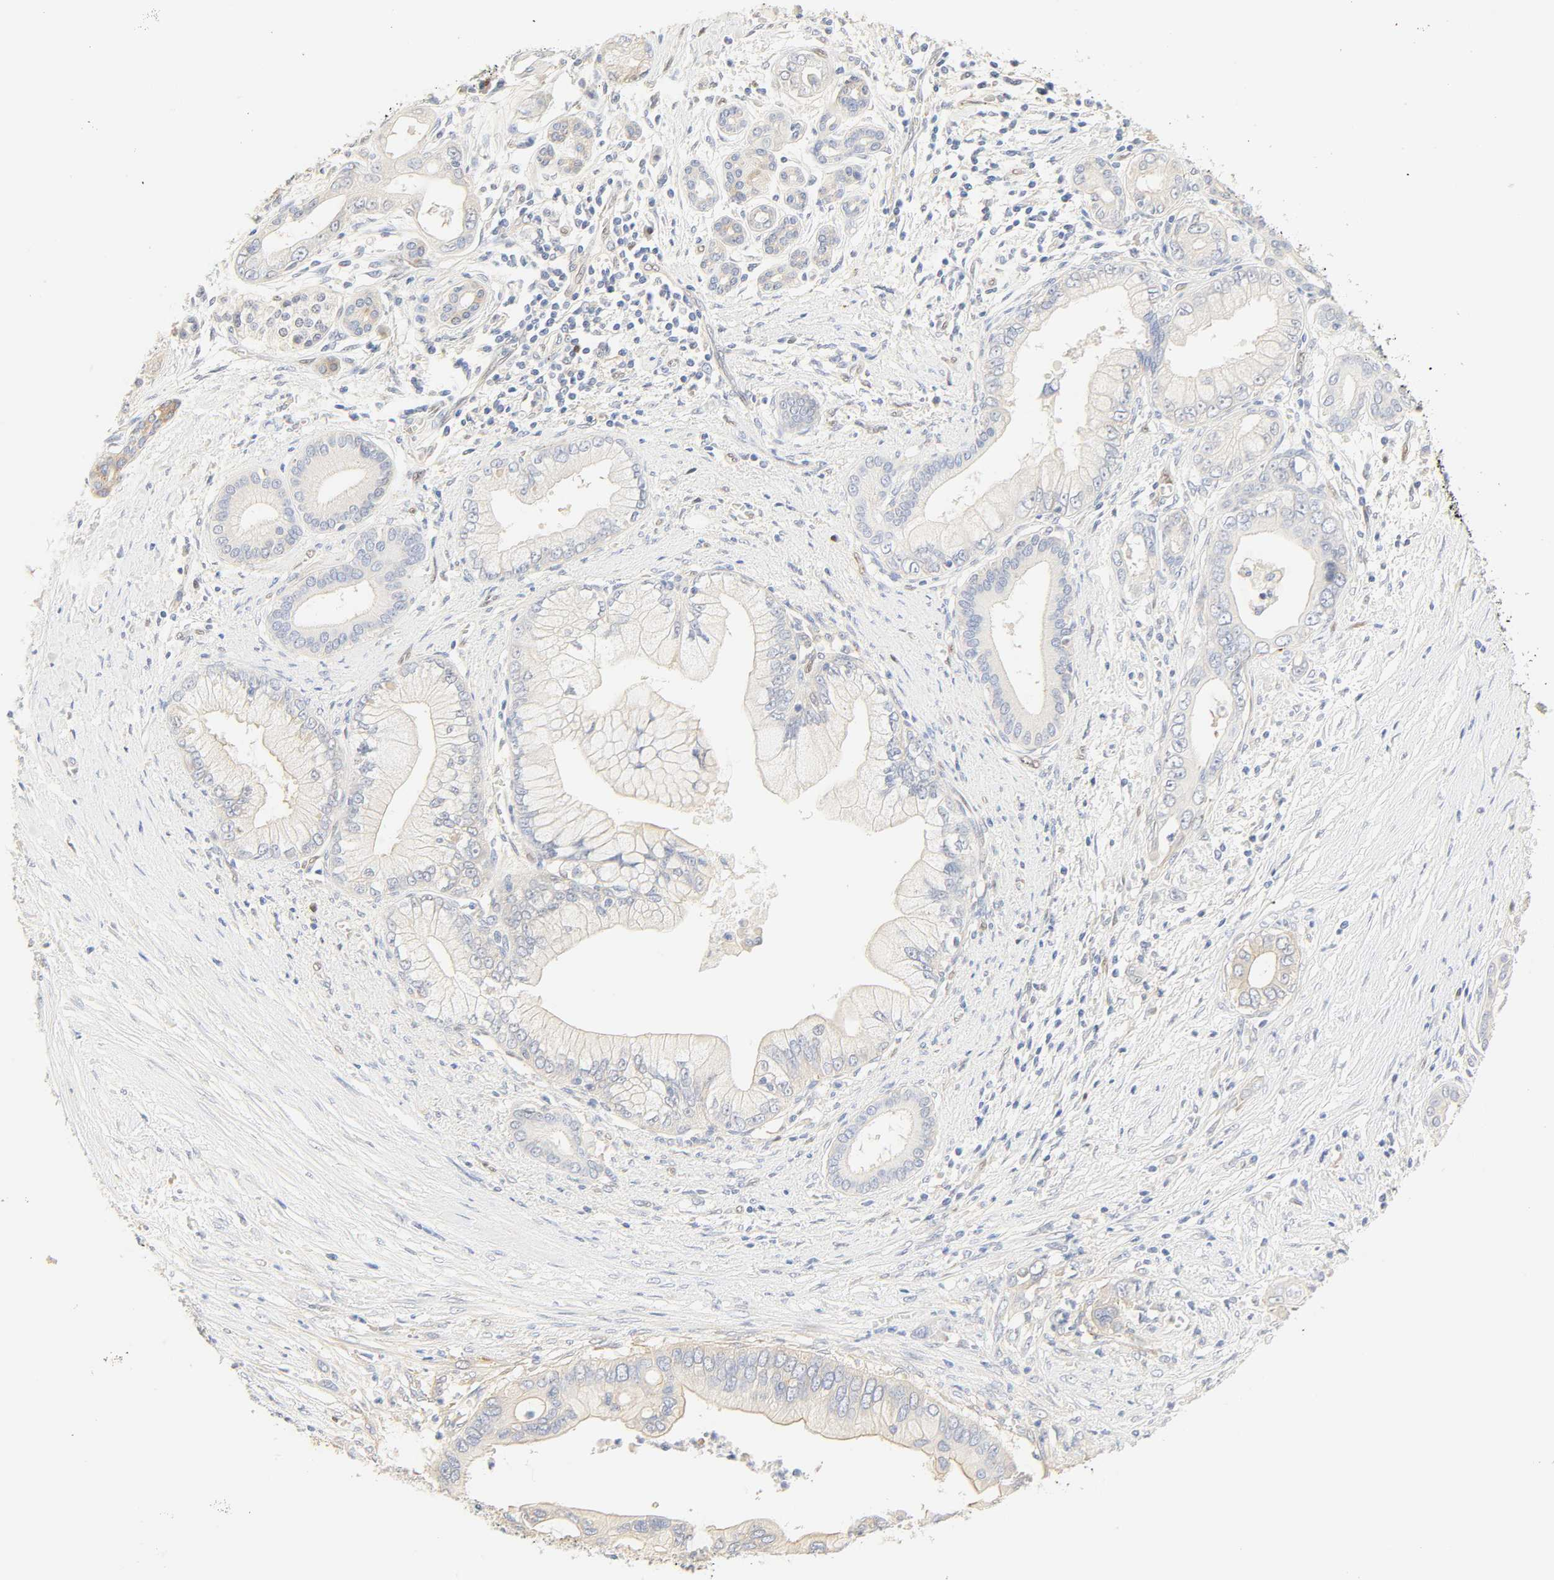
{"staining": {"intensity": "negative", "quantity": "none", "location": "none"}, "tissue": "pancreatic cancer", "cell_type": "Tumor cells", "image_type": "cancer", "snomed": [{"axis": "morphology", "description": "Adenocarcinoma, NOS"}, {"axis": "topography", "description": "Pancreas"}], "caption": "Immunohistochemical staining of human adenocarcinoma (pancreatic) shows no significant positivity in tumor cells.", "gene": "BORCS8-MEF2B", "patient": {"sex": "male", "age": 59}}